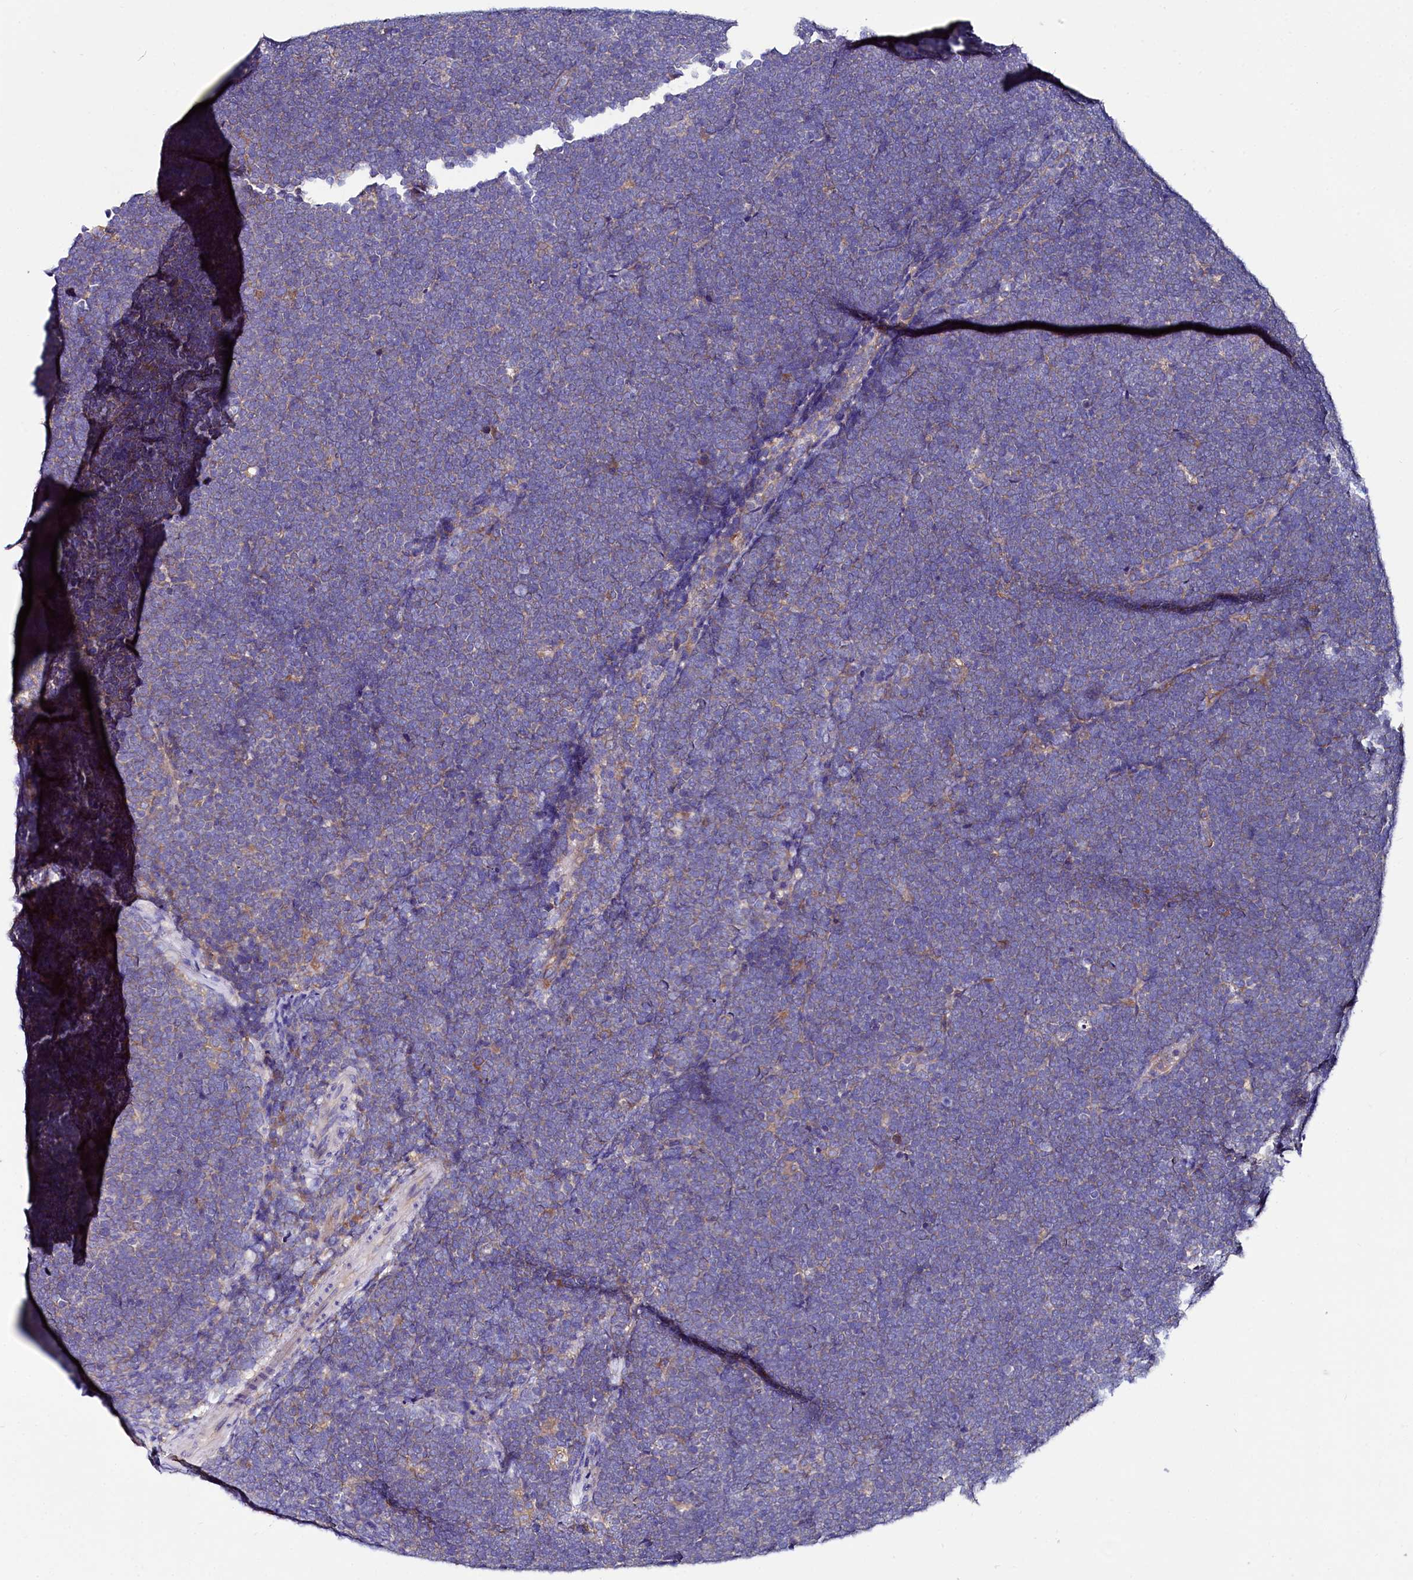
{"staining": {"intensity": "weak", "quantity": "<25%", "location": "cytoplasmic/membranous"}, "tissue": "lymphoma", "cell_type": "Tumor cells", "image_type": "cancer", "snomed": [{"axis": "morphology", "description": "Malignant lymphoma, non-Hodgkin's type, High grade"}, {"axis": "topography", "description": "Lymph node"}], "caption": "Tumor cells are negative for protein expression in human lymphoma.", "gene": "QARS1", "patient": {"sex": "male", "age": 13}}